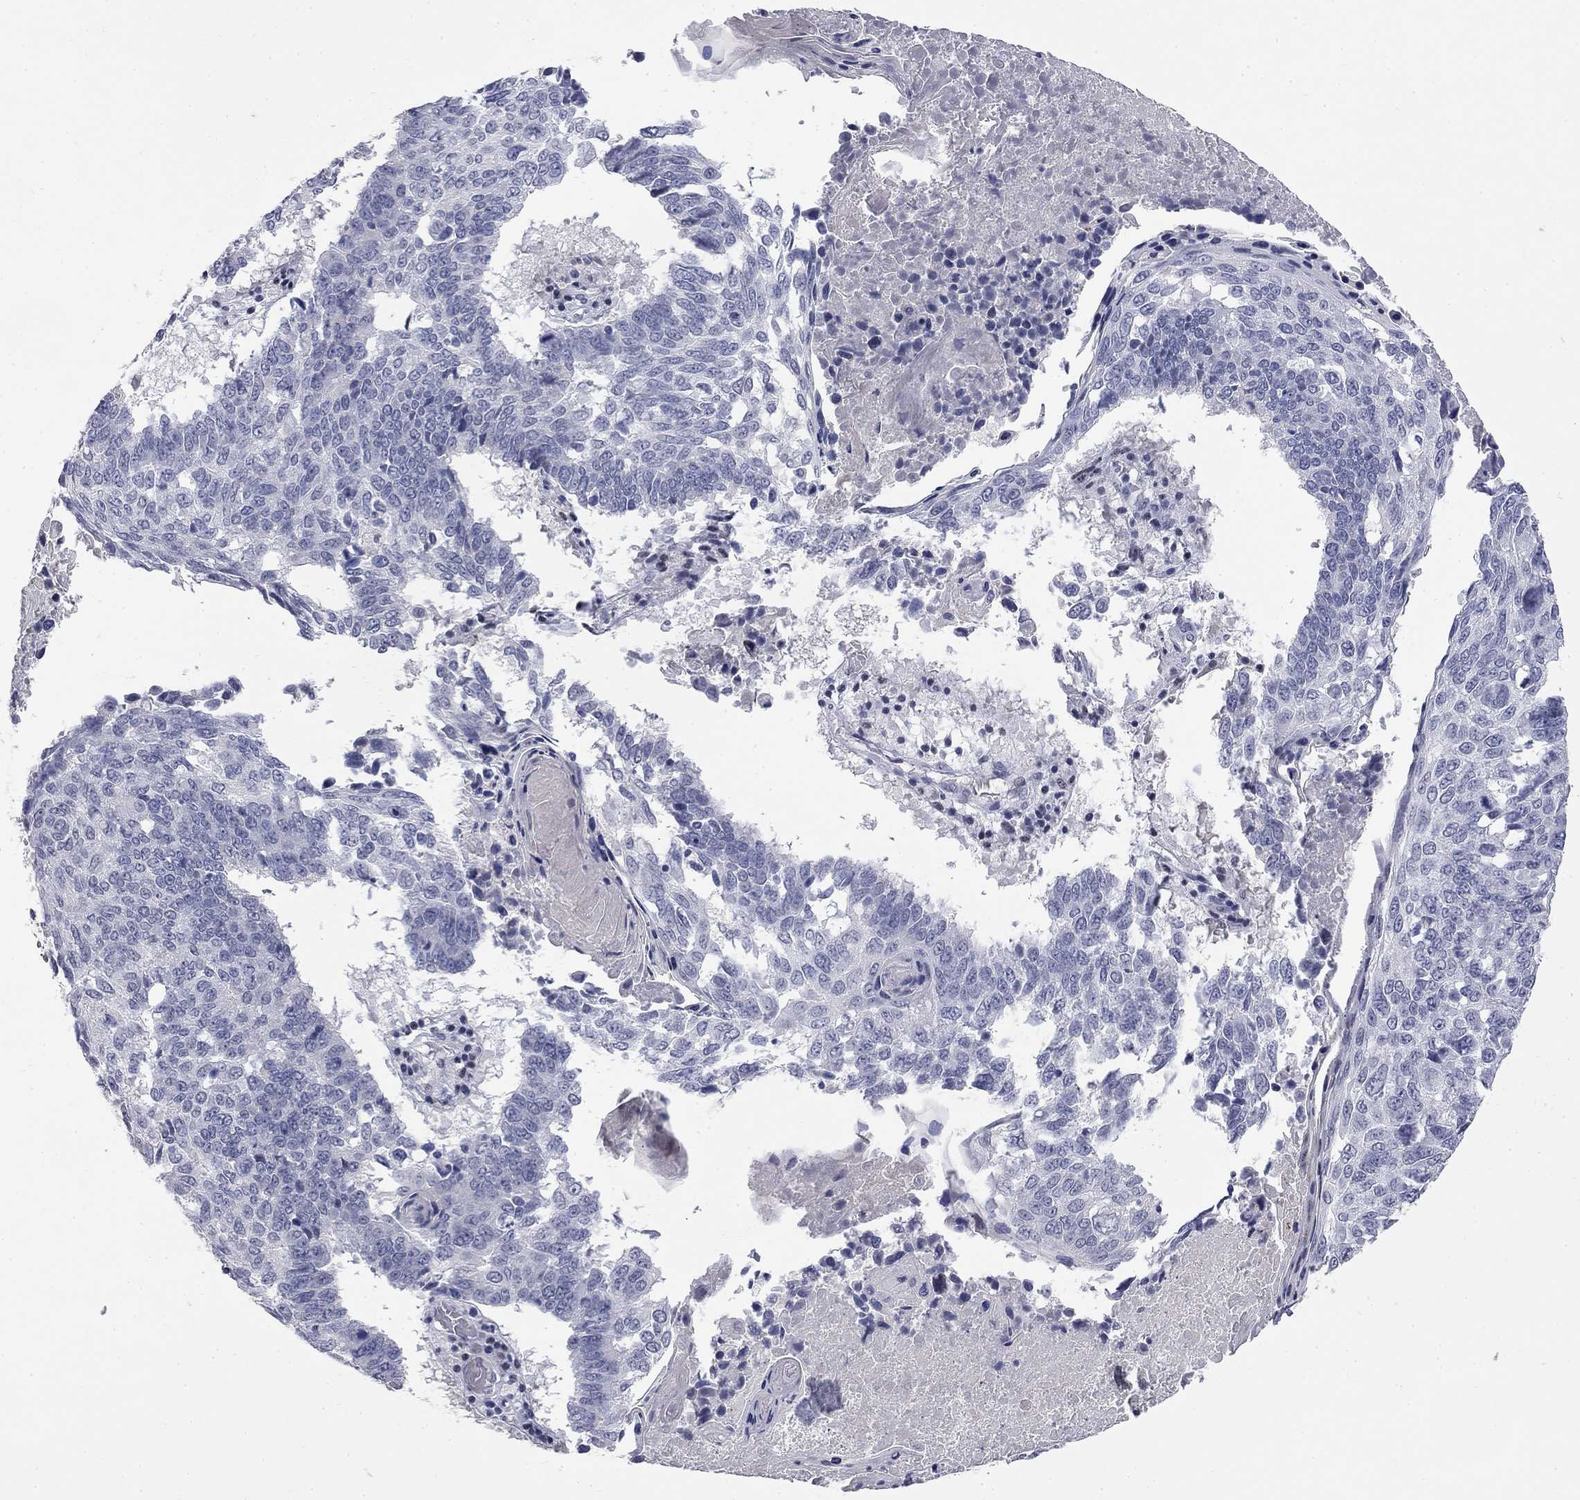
{"staining": {"intensity": "negative", "quantity": "none", "location": "none"}, "tissue": "lung cancer", "cell_type": "Tumor cells", "image_type": "cancer", "snomed": [{"axis": "morphology", "description": "Squamous cell carcinoma, NOS"}, {"axis": "topography", "description": "Lung"}], "caption": "Human lung squamous cell carcinoma stained for a protein using IHC demonstrates no positivity in tumor cells.", "gene": "SLC51A", "patient": {"sex": "male", "age": 73}}